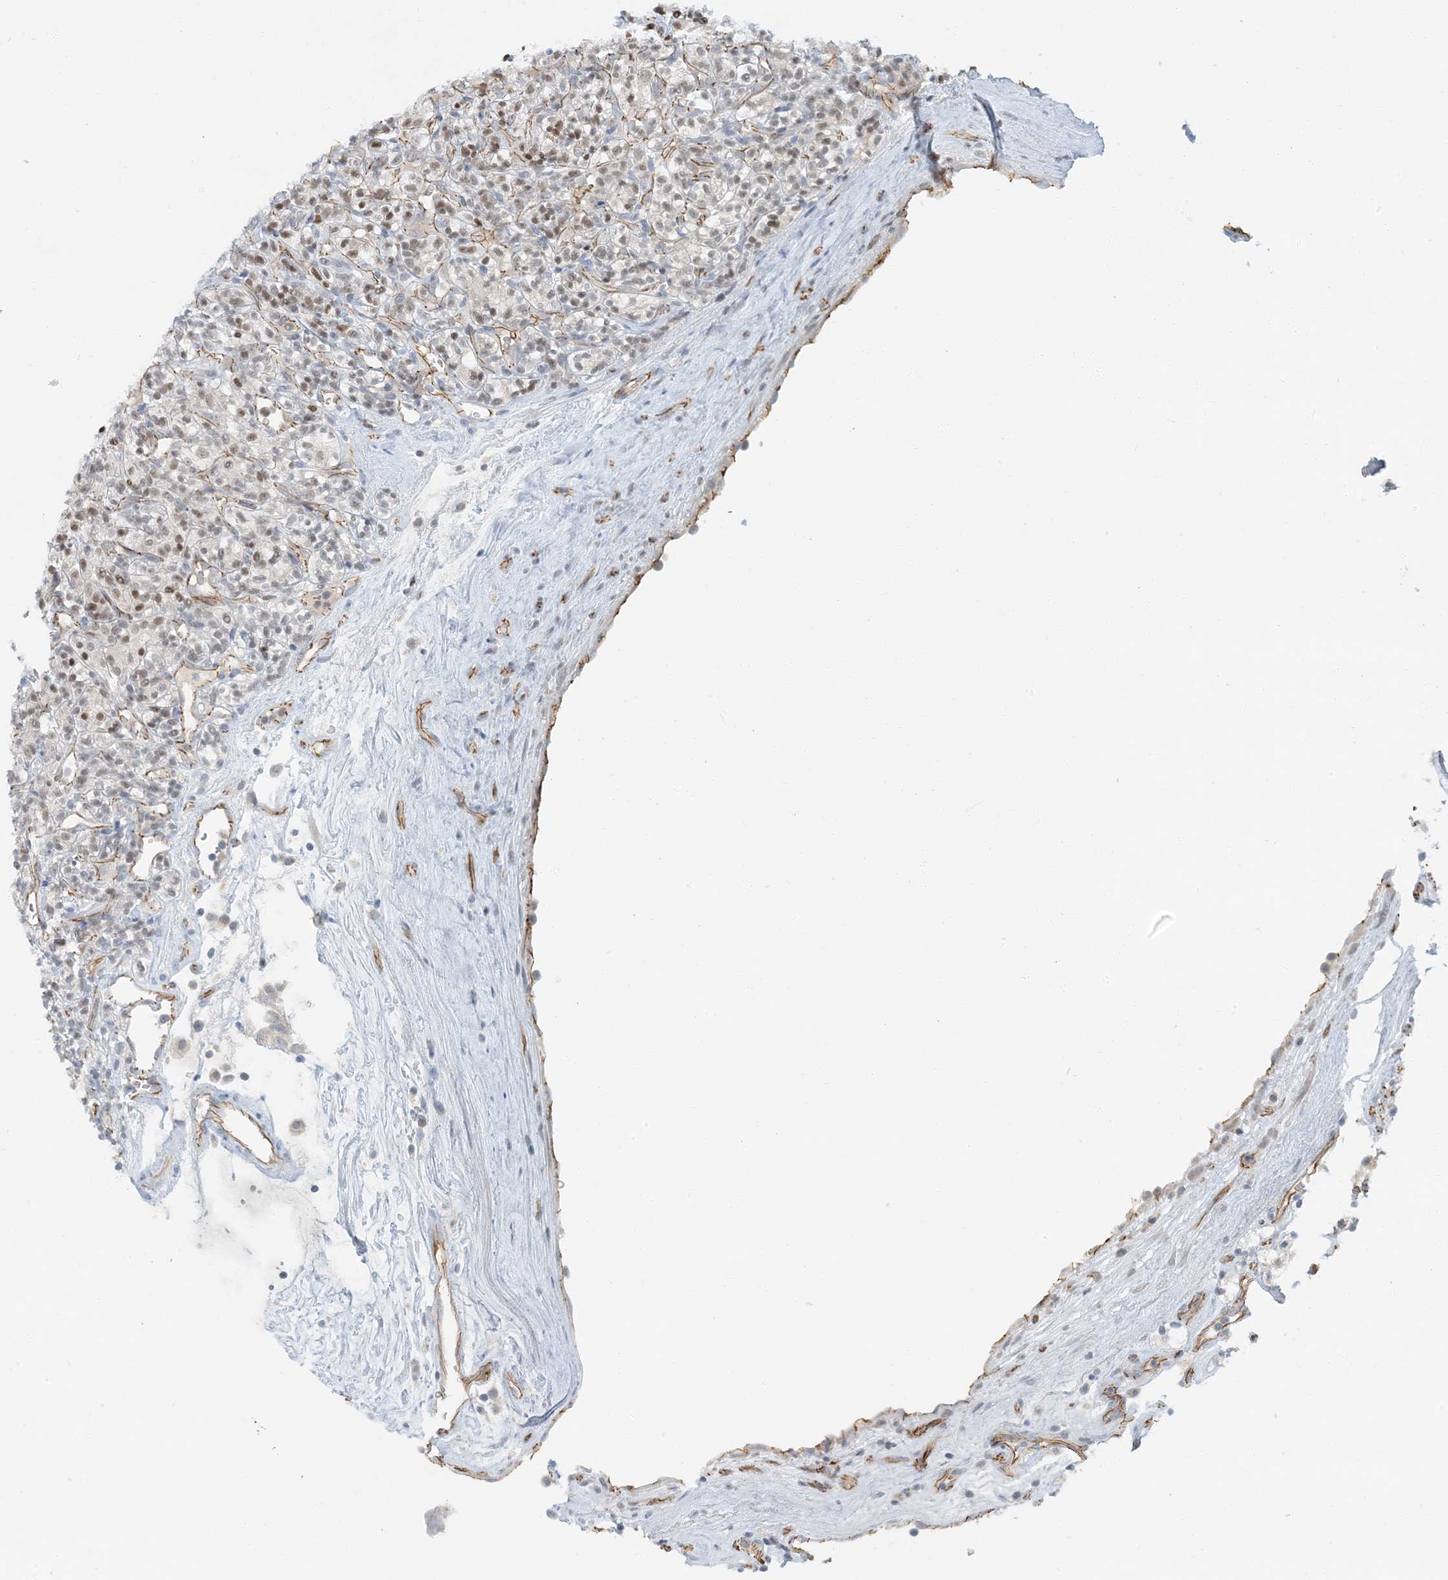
{"staining": {"intensity": "moderate", "quantity": "25%-75%", "location": "nuclear"}, "tissue": "renal cancer", "cell_type": "Tumor cells", "image_type": "cancer", "snomed": [{"axis": "morphology", "description": "Adenocarcinoma, NOS"}, {"axis": "topography", "description": "Kidney"}], "caption": "DAB immunohistochemical staining of adenocarcinoma (renal) exhibits moderate nuclear protein expression in about 25%-75% of tumor cells. Nuclei are stained in blue.", "gene": "AK9", "patient": {"sex": "male", "age": 77}}